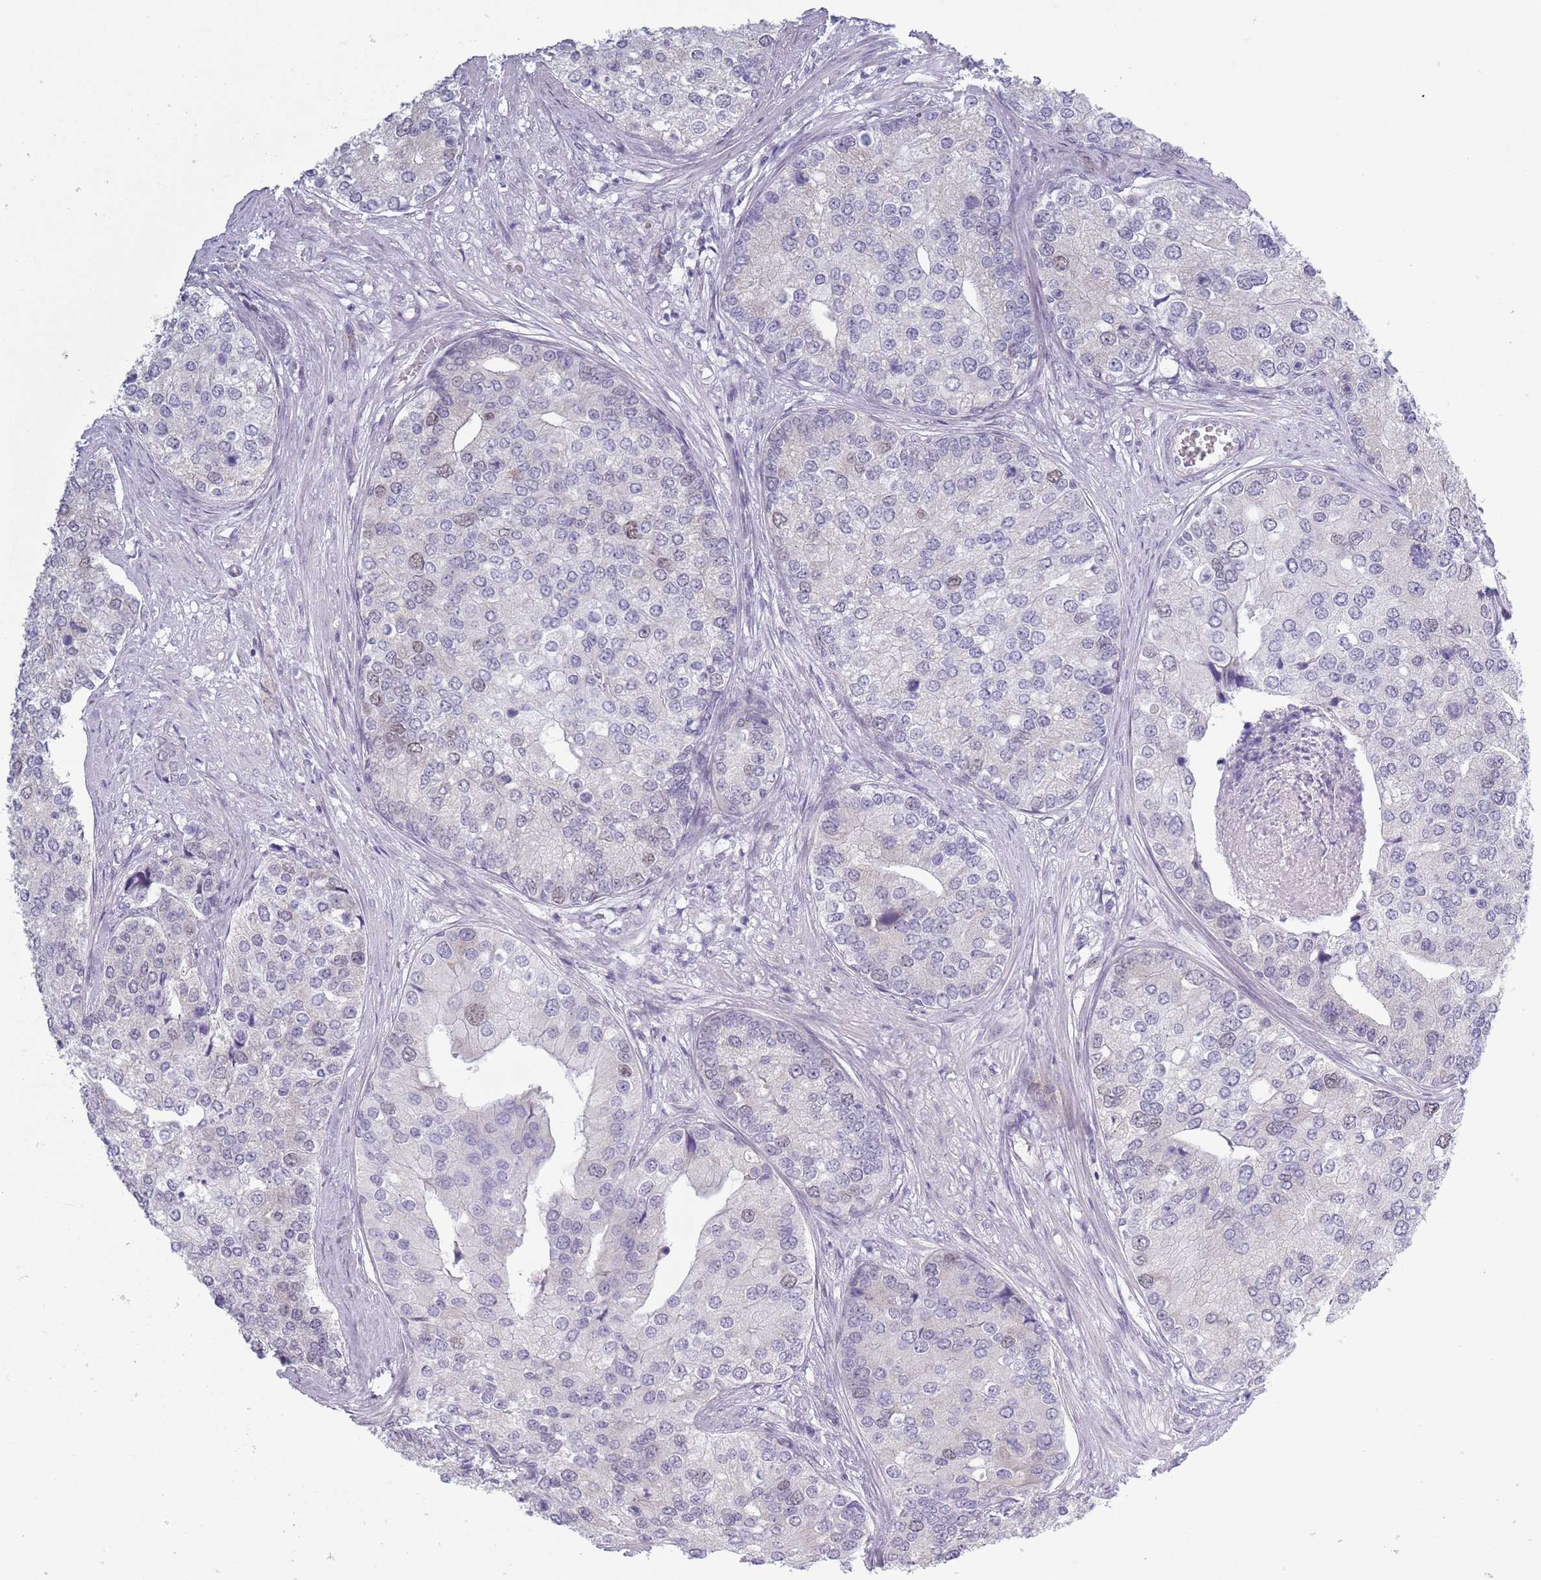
{"staining": {"intensity": "weak", "quantity": "25%-75%", "location": "cytoplasmic/membranous,nuclear"}, "tissue": "prostate cancer", "cell_type": "Tumor cells", "image_type": "cancer", "snomed": [{"axis": "morphology", "description": "Adenocarcinoma, High grade"}, {"axis": "topography", "description": "Prostate"}], "caption": "Protein expression analysis of prostate adenocarcinoma (high-grade) demonstrates weak cytoplasmic/membranous and nuclear expression in approximately 25%-75% of tumor cells.", "gene": "ZKSCAN2", "patient": {"sex": "male", "age": 62}}